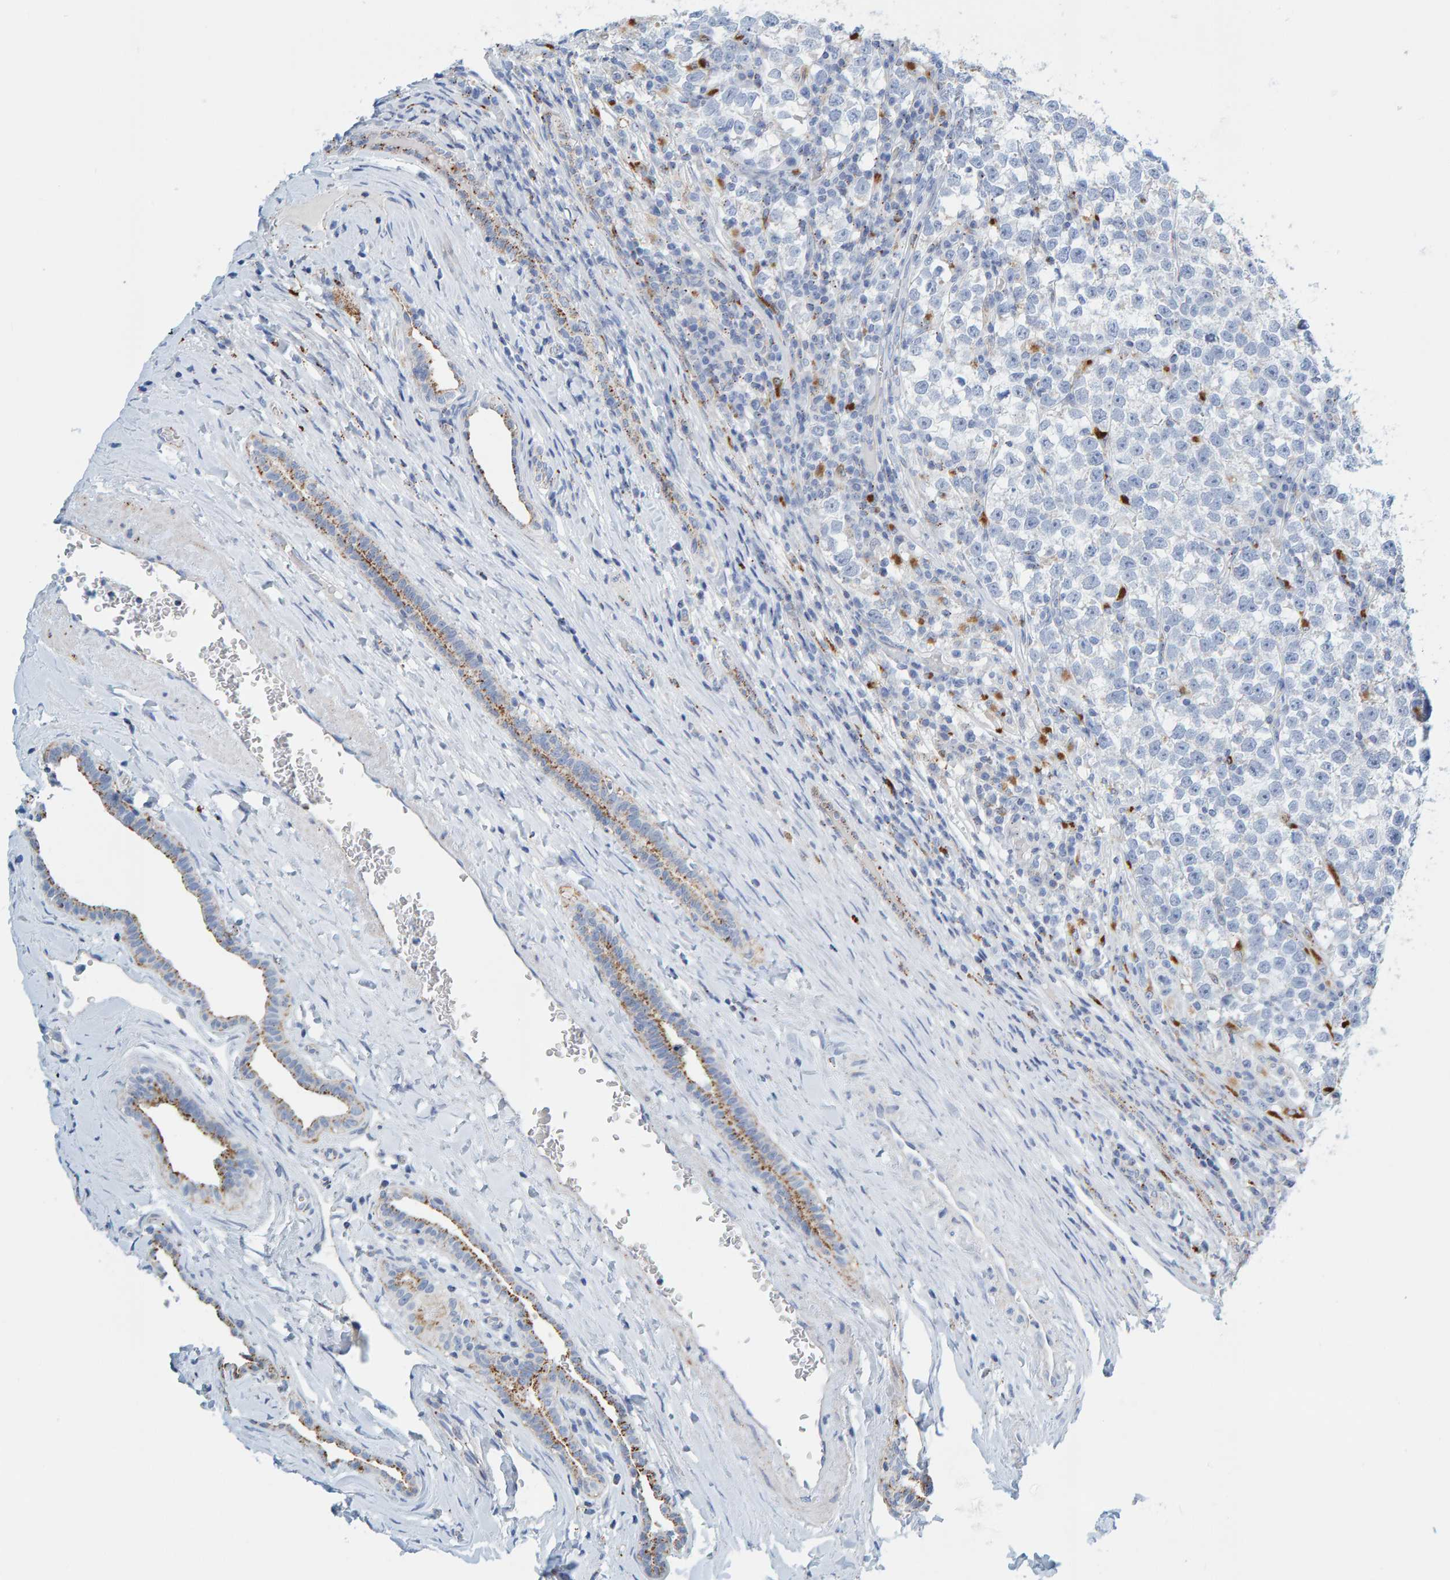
{"staining": {"intensity": "negative", "quantity": "none", "location": "none"}, "tissue": "testis cancer", "cell_type": "Tumor cells", "image_type": "cancer", "snomed": [{"axis": "morphology", "description": "Normal tissue, NOS"}, {"axis": "morphology", "description": "Seminoma, NOS"}, {"axis": "topography", "description": "Testis"}], "caption": "The photomicrograph shows no staining of tumor cells in testis cancer (seminoma).", "gene": "BIN3", "patient": {"sex": "male", "age": 43}}